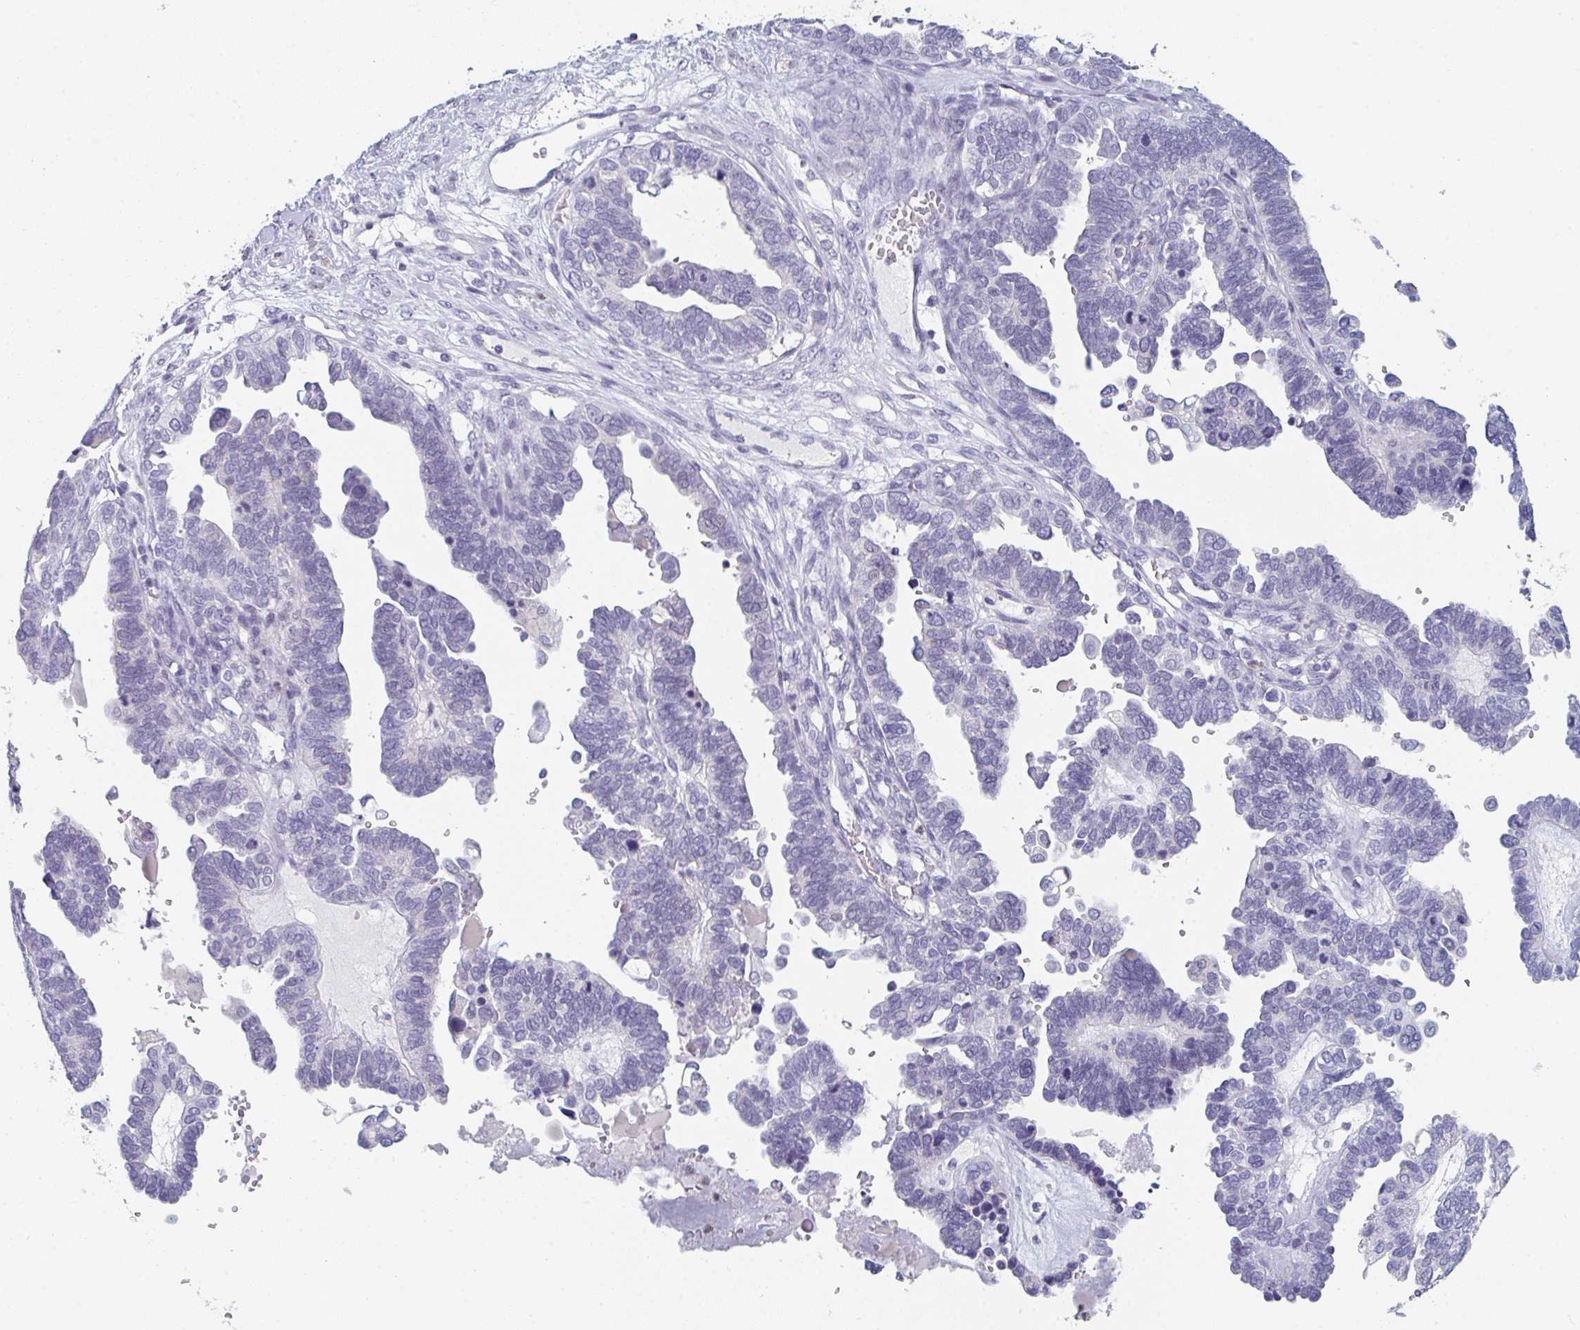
{"staining": {"intensity": "negative", "quantity": "none", "location": "none"}, "tissue": "ovarian cancer", "cell_type": "Tumor cells", "image_type": "cancer", "snomed": [{"axis": "morphology", "description": "Cystadenocarcinoma, serous, NOS"}, {"axis": "topography", "description": "Ovary"}], "caption": "Immunohistochemistry (IHC) image of neoplastic tissue: ovarian cancer (serous cystadenocarcinoma) stained with DAB (3,3'-diaminobenzidine) shows no significant protein staining in tumor cells. (Immunohistochemistry (IHC), brightfield microscopy, high magnification).", "gene": "RUBCN", "patient": {"sex": "female", "age": 51}}